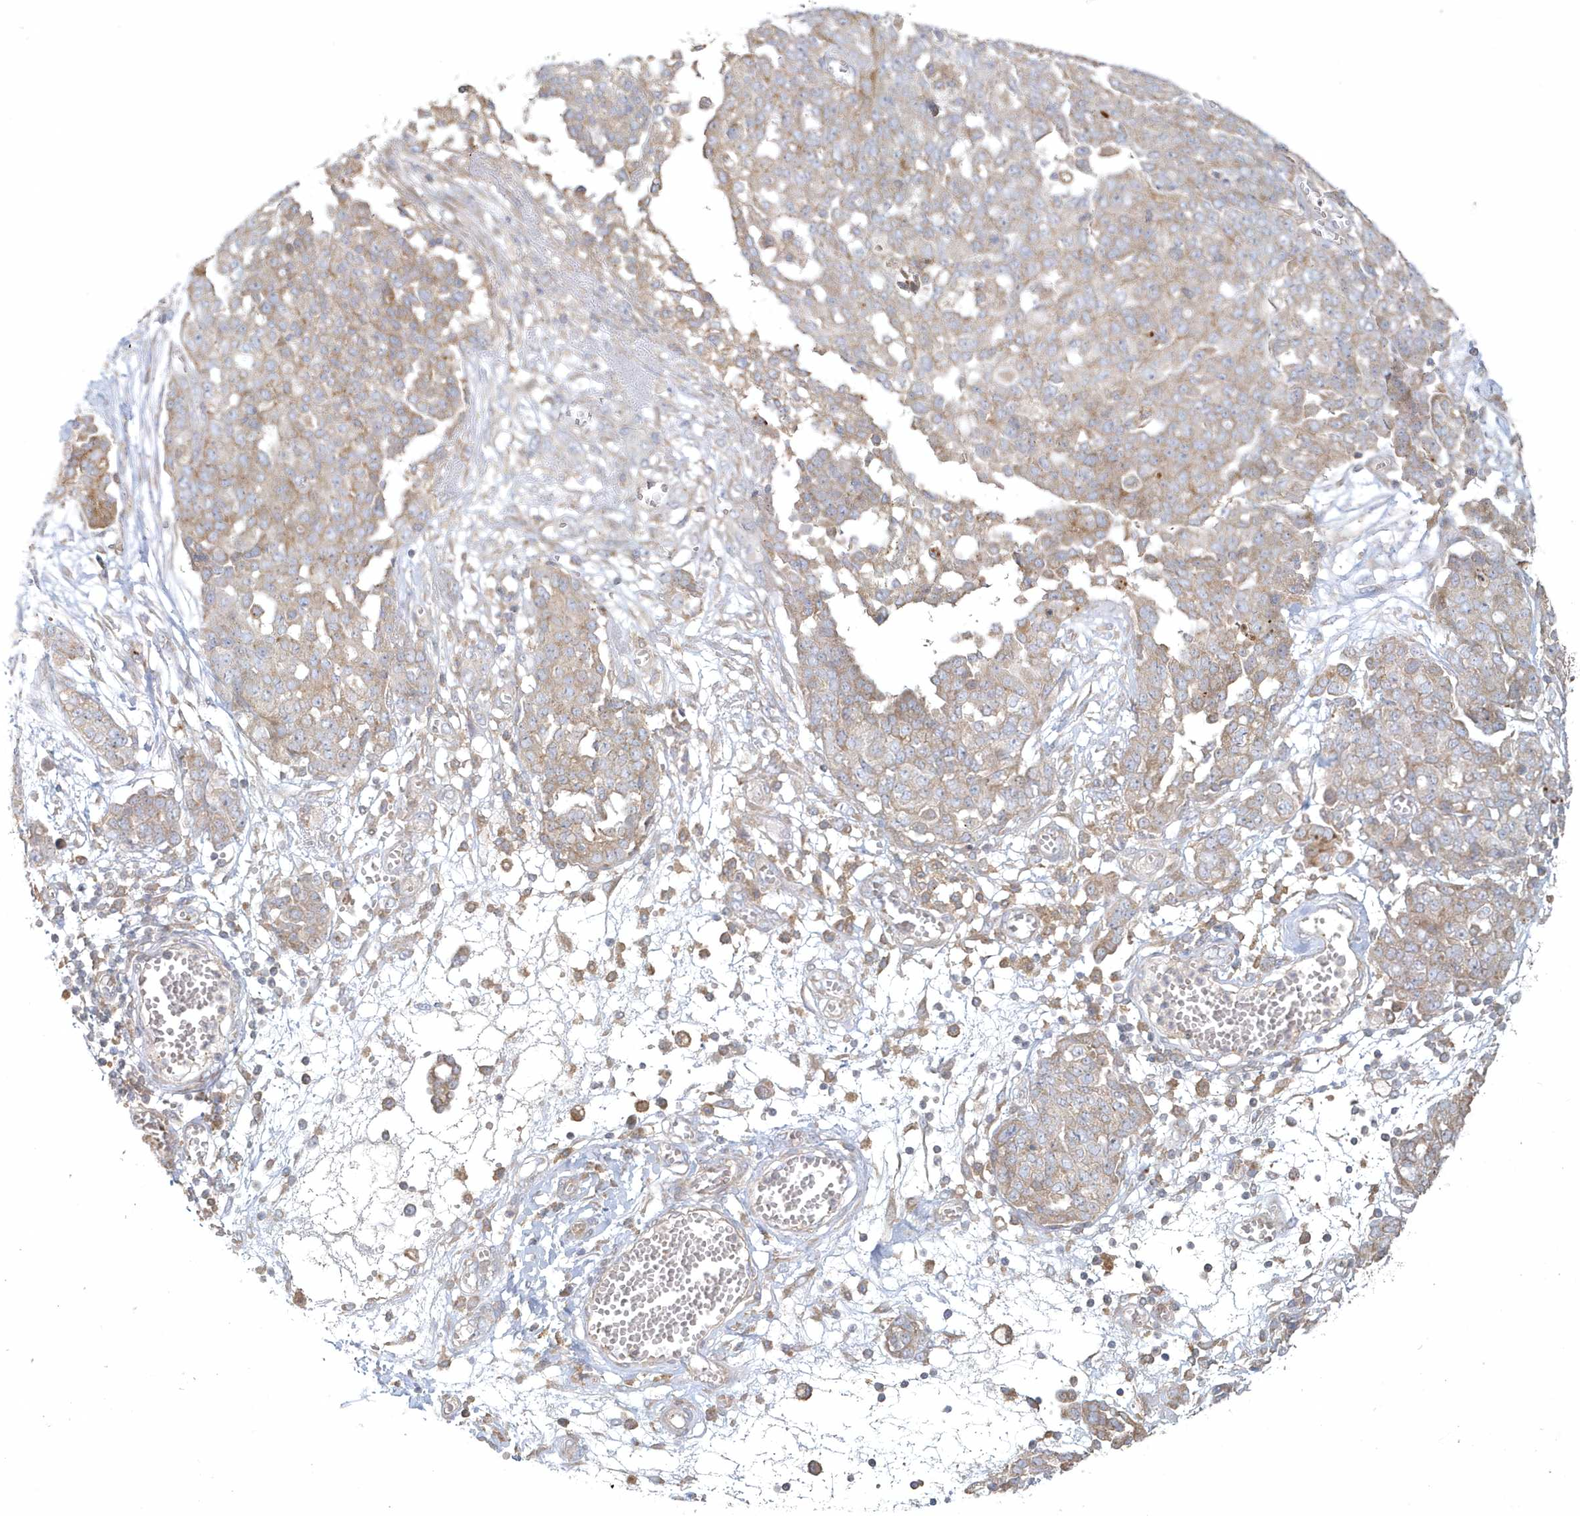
{"staining": {"intensity": "weak", "quantity": "<25%", "location": "cytoplasmic/membranous"}, "tissue": "ovarian cancer", "cell_type": "Tumor cells", "image_type": "cancer", "snomed": [{"axis": "morphology", "description": "Cystadenocarcinoma, serous, NOS"}, {"axis": "topography", "description": "Soft tissue"}, {"axis": "topography", "description": "Ovary"}], "caption": "This is an IHC histopathology image of ovarian serous cystadenocarcinoma. There is no positivity in tumor cells.", "gene": "BLTP3A", "patient": {"sex": "female", "age": 57}}